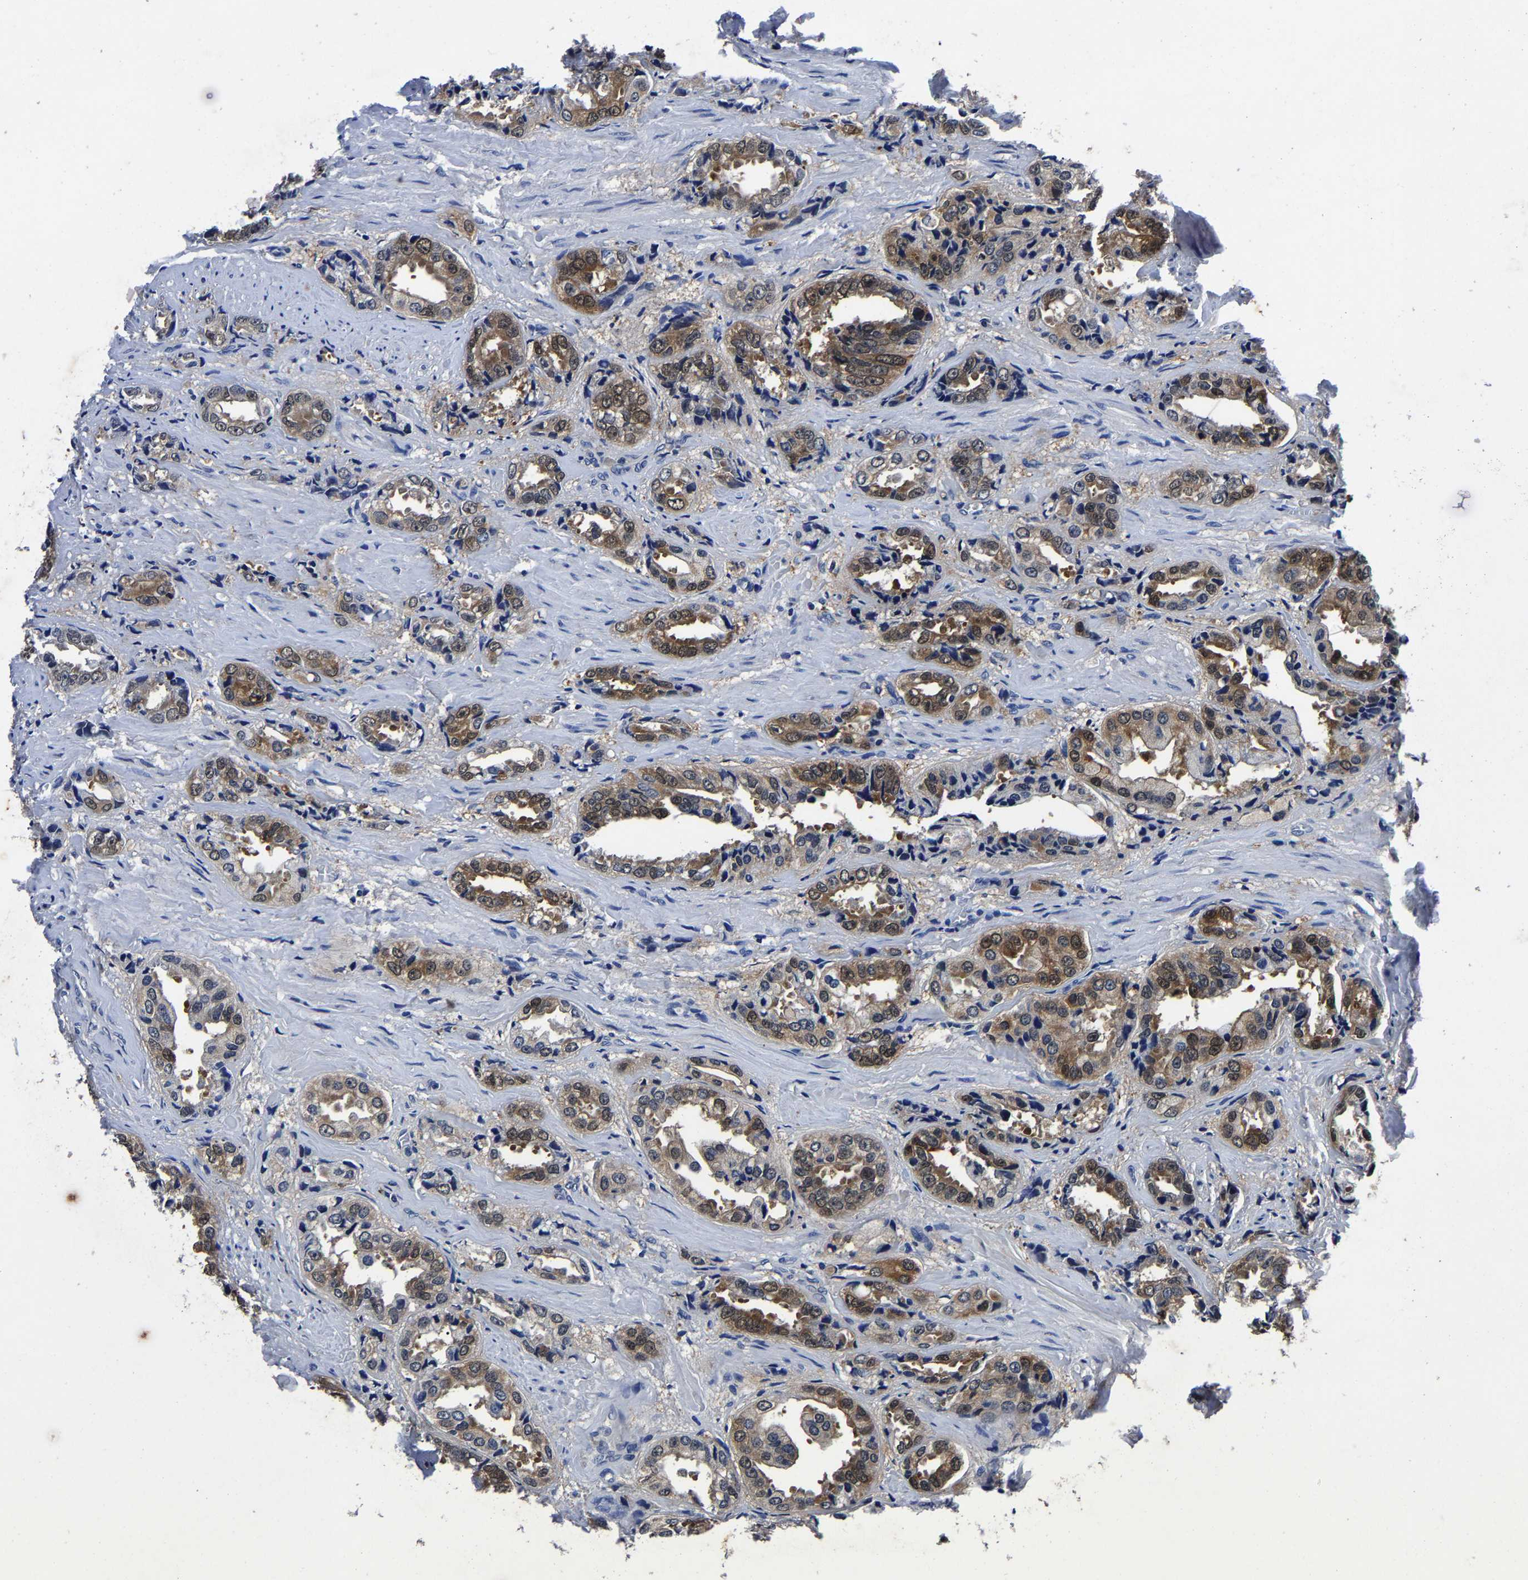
{"staining": {"intensity": "moderate", "quantity": ">75%", "location": "cytoplasmic/membranous"}, "tissue": "prostate cancer", "cell_type": "Tumor cells", "image_type": "cancer", "snomed": [{"axis": "morphology", "description": "Adenocarcinoma, High grade"}, {"axis": "topography", "description": "Prostate"}], "caption": "Immunohistochemistry (DAB) staining of prostate cancer reveals moderate cytoplasmic/membranous protein expression in approximately >75% of tumor cells. The staining is performed using DAB brown chromogen to label protein expression. The nuclei are counter-stained blue using hematoxylin.", "gene": "PSPH", "patient": {"sex": "male", "age": 61}}